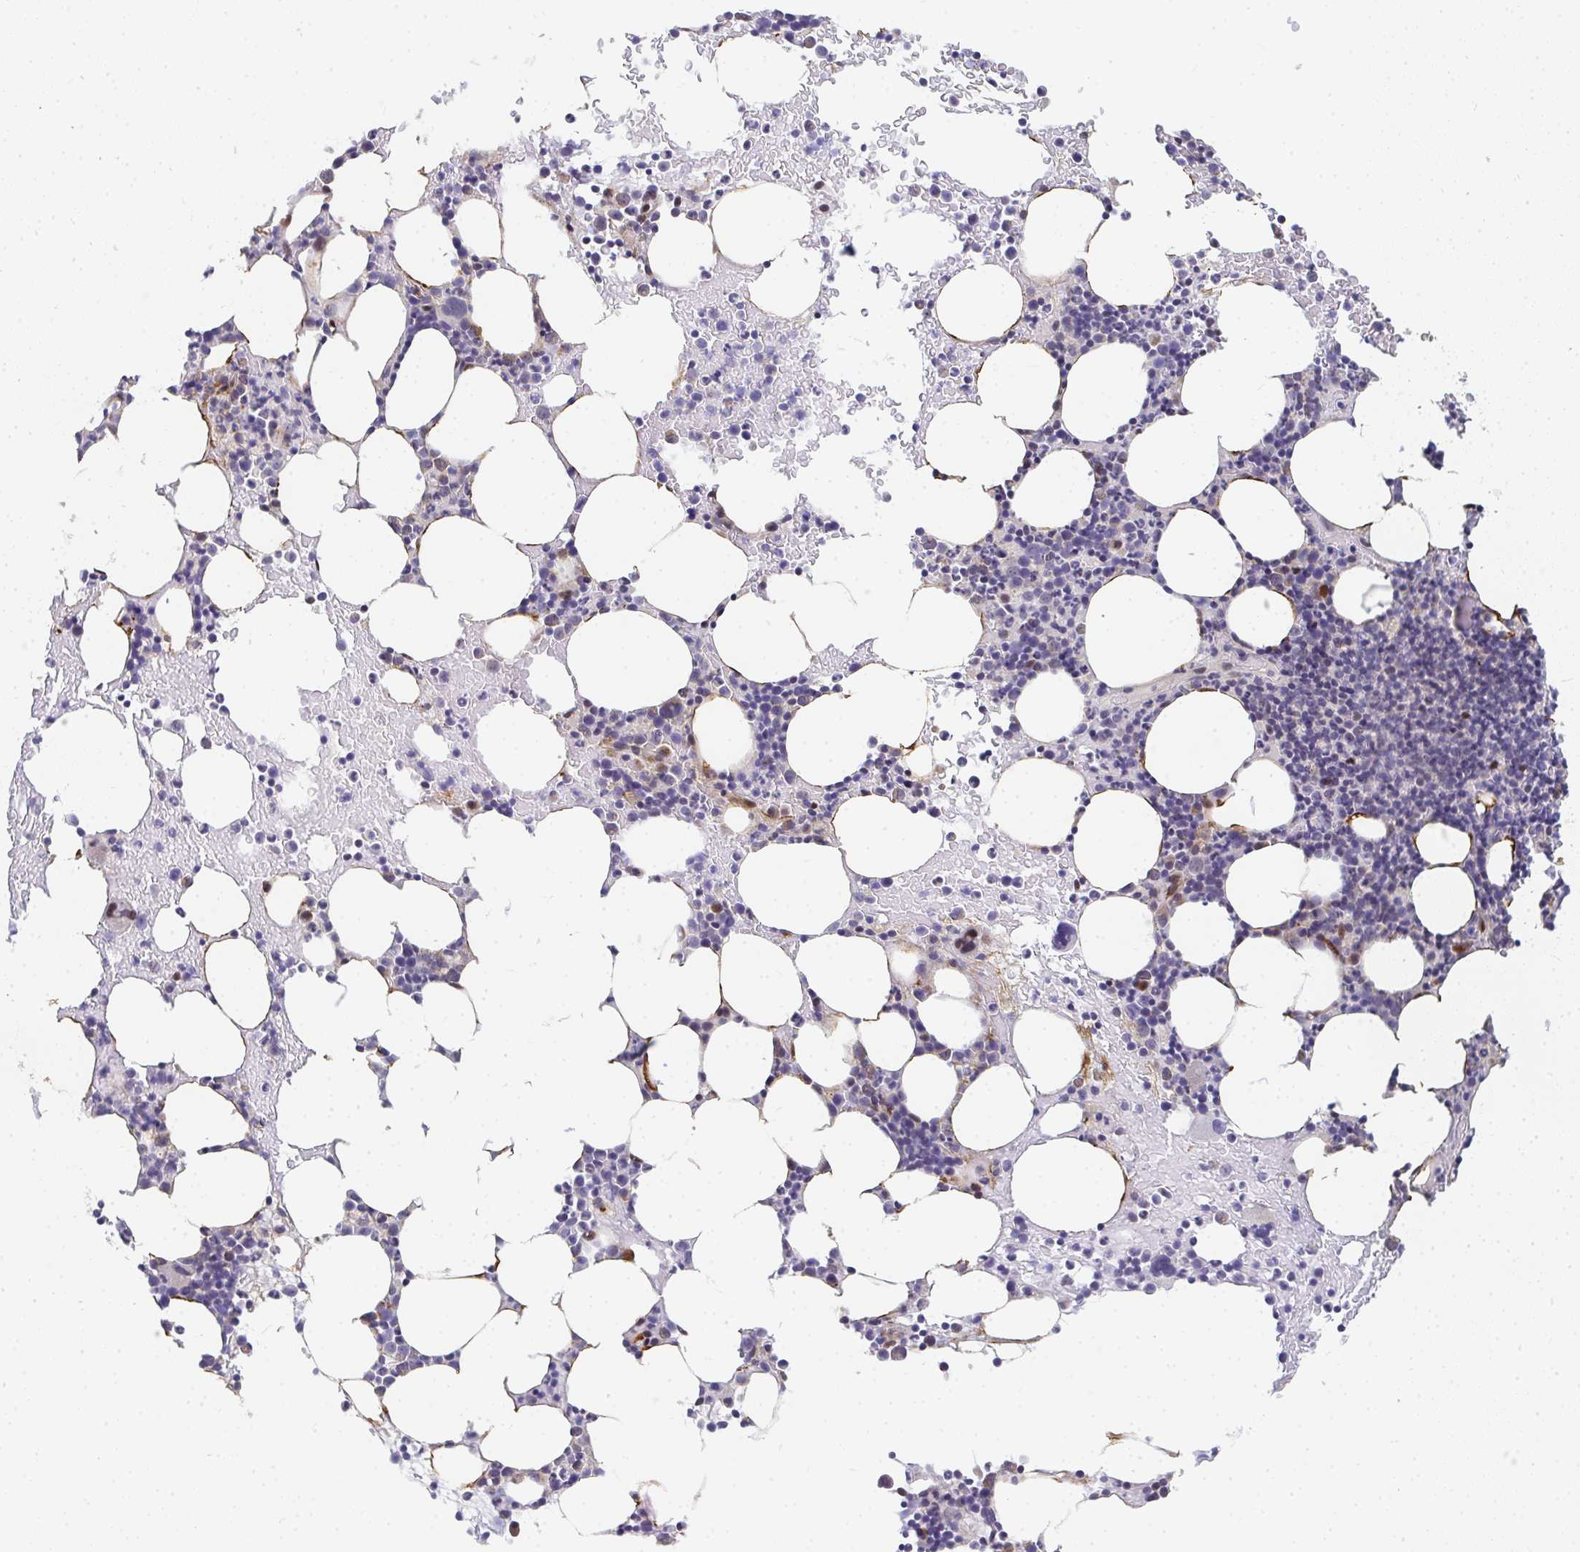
{"staining": {"intensity": "moderate", "quantity": "<25%", "location": "cytoplasmic/membranous"}, "tissue": "bone marrow", "cell_type": "Hematopoietic cells", "image_type": "normal", "snomed": [{"axis": "morphology", "description": "Normal tissue, NOS"}, {"axis": "topography", "description": "Bone marrow"}], "caption": "Immunohistochemistry (DAB (3,3'-diaminobenzidine)) staining of benign bone marrow shows moderate cytoplasmic/membranous protein expression in approximately <25% of hematopoietic cells.", "gene": "ZIC3", "patient": {"sex": "female", "age": 62}}